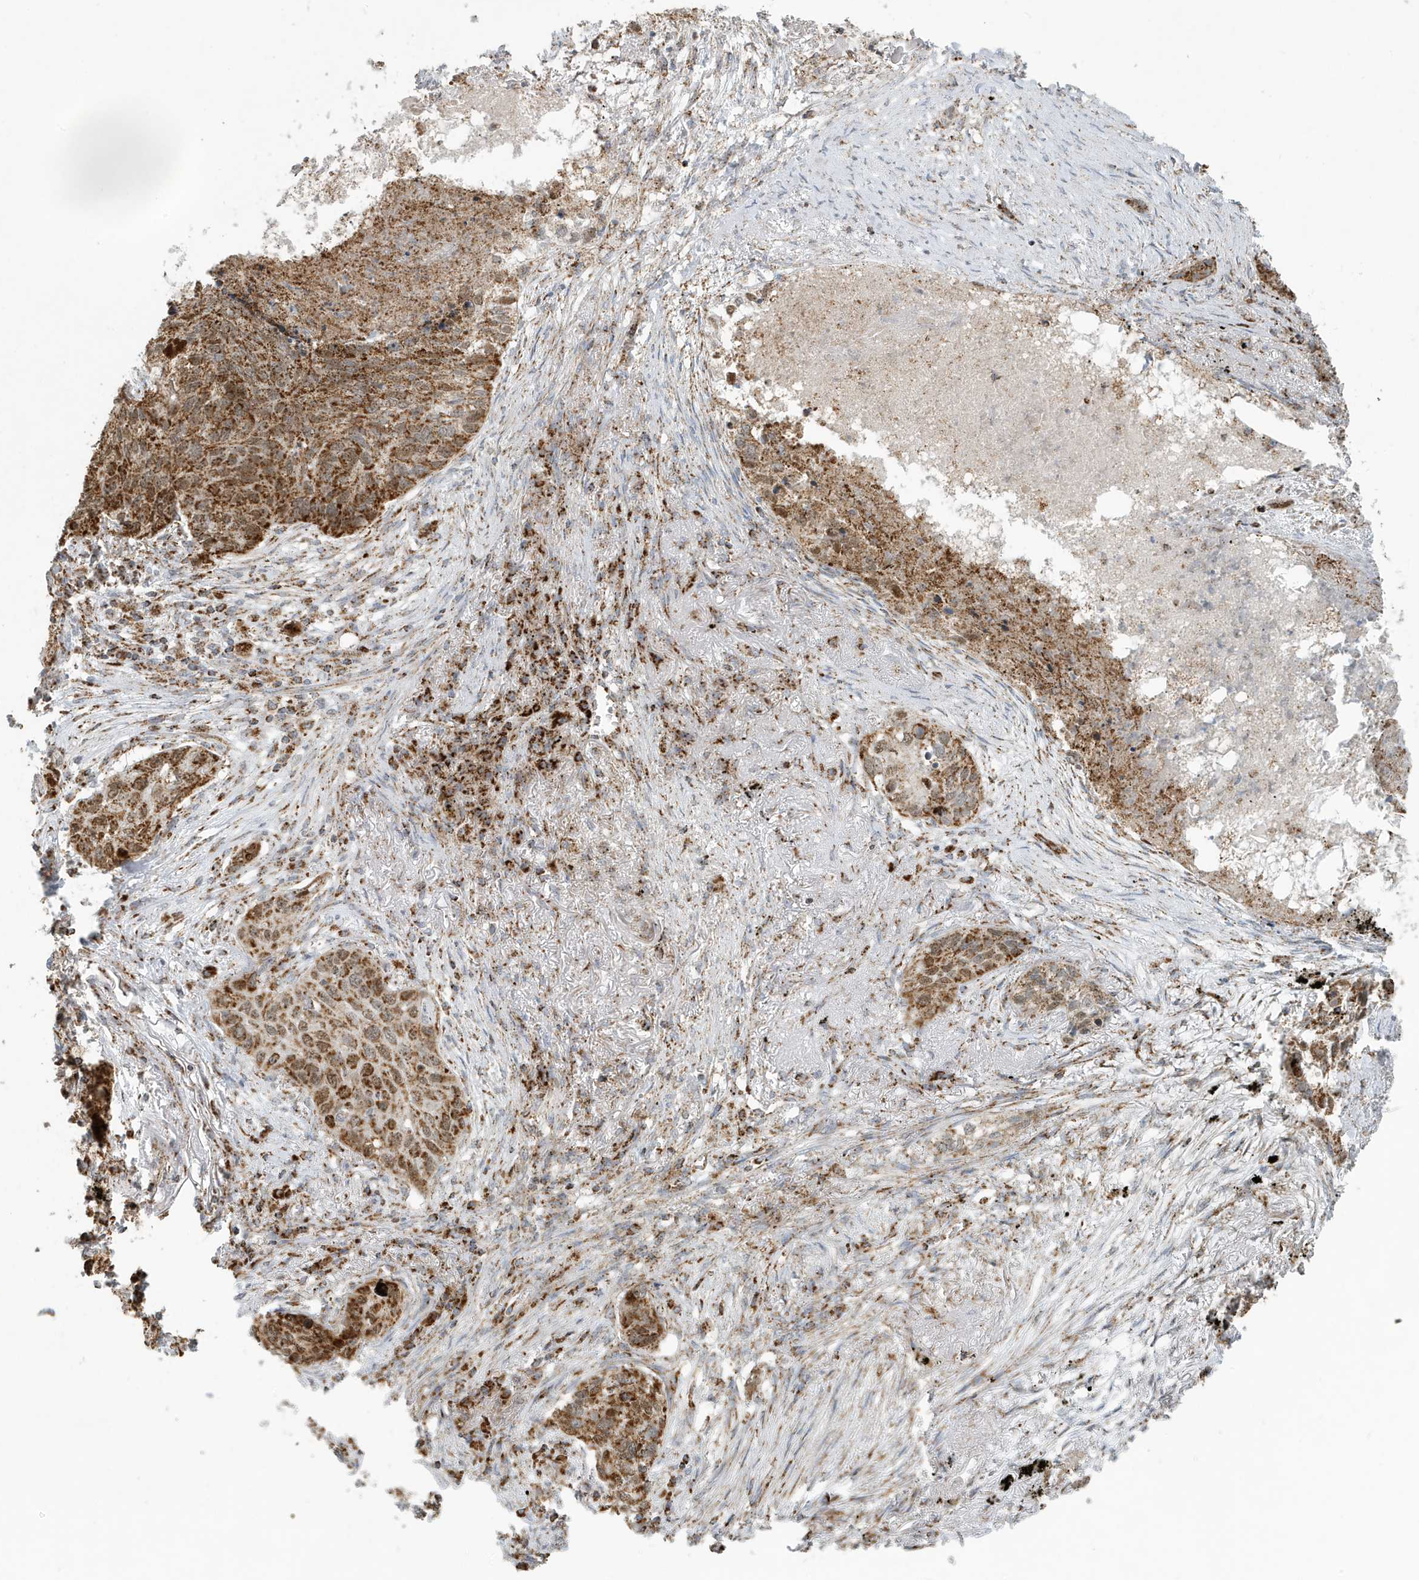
{"staining": {"intensity": "moderate", "quantity": ">75%", "location": "cytoplasmic/membranous"}, "tissue": "lung cancer", "cell_type": "Tumor cells", "image_type": "cancer", "snomed": [{"axis": "morphology", "description": "Squamous cell carcinoma, NOS"}, {"axis": "topography", "description": "Lung"}], "caption": "Lung squamous cell carcinoma stained with a brown dye demonstrates moderate cytoplasmic/membranous positive positivity in approximately >75% of tumor cells.", "gene": "MAN1A1", "patient": {"sex": "female", "age": 63}}